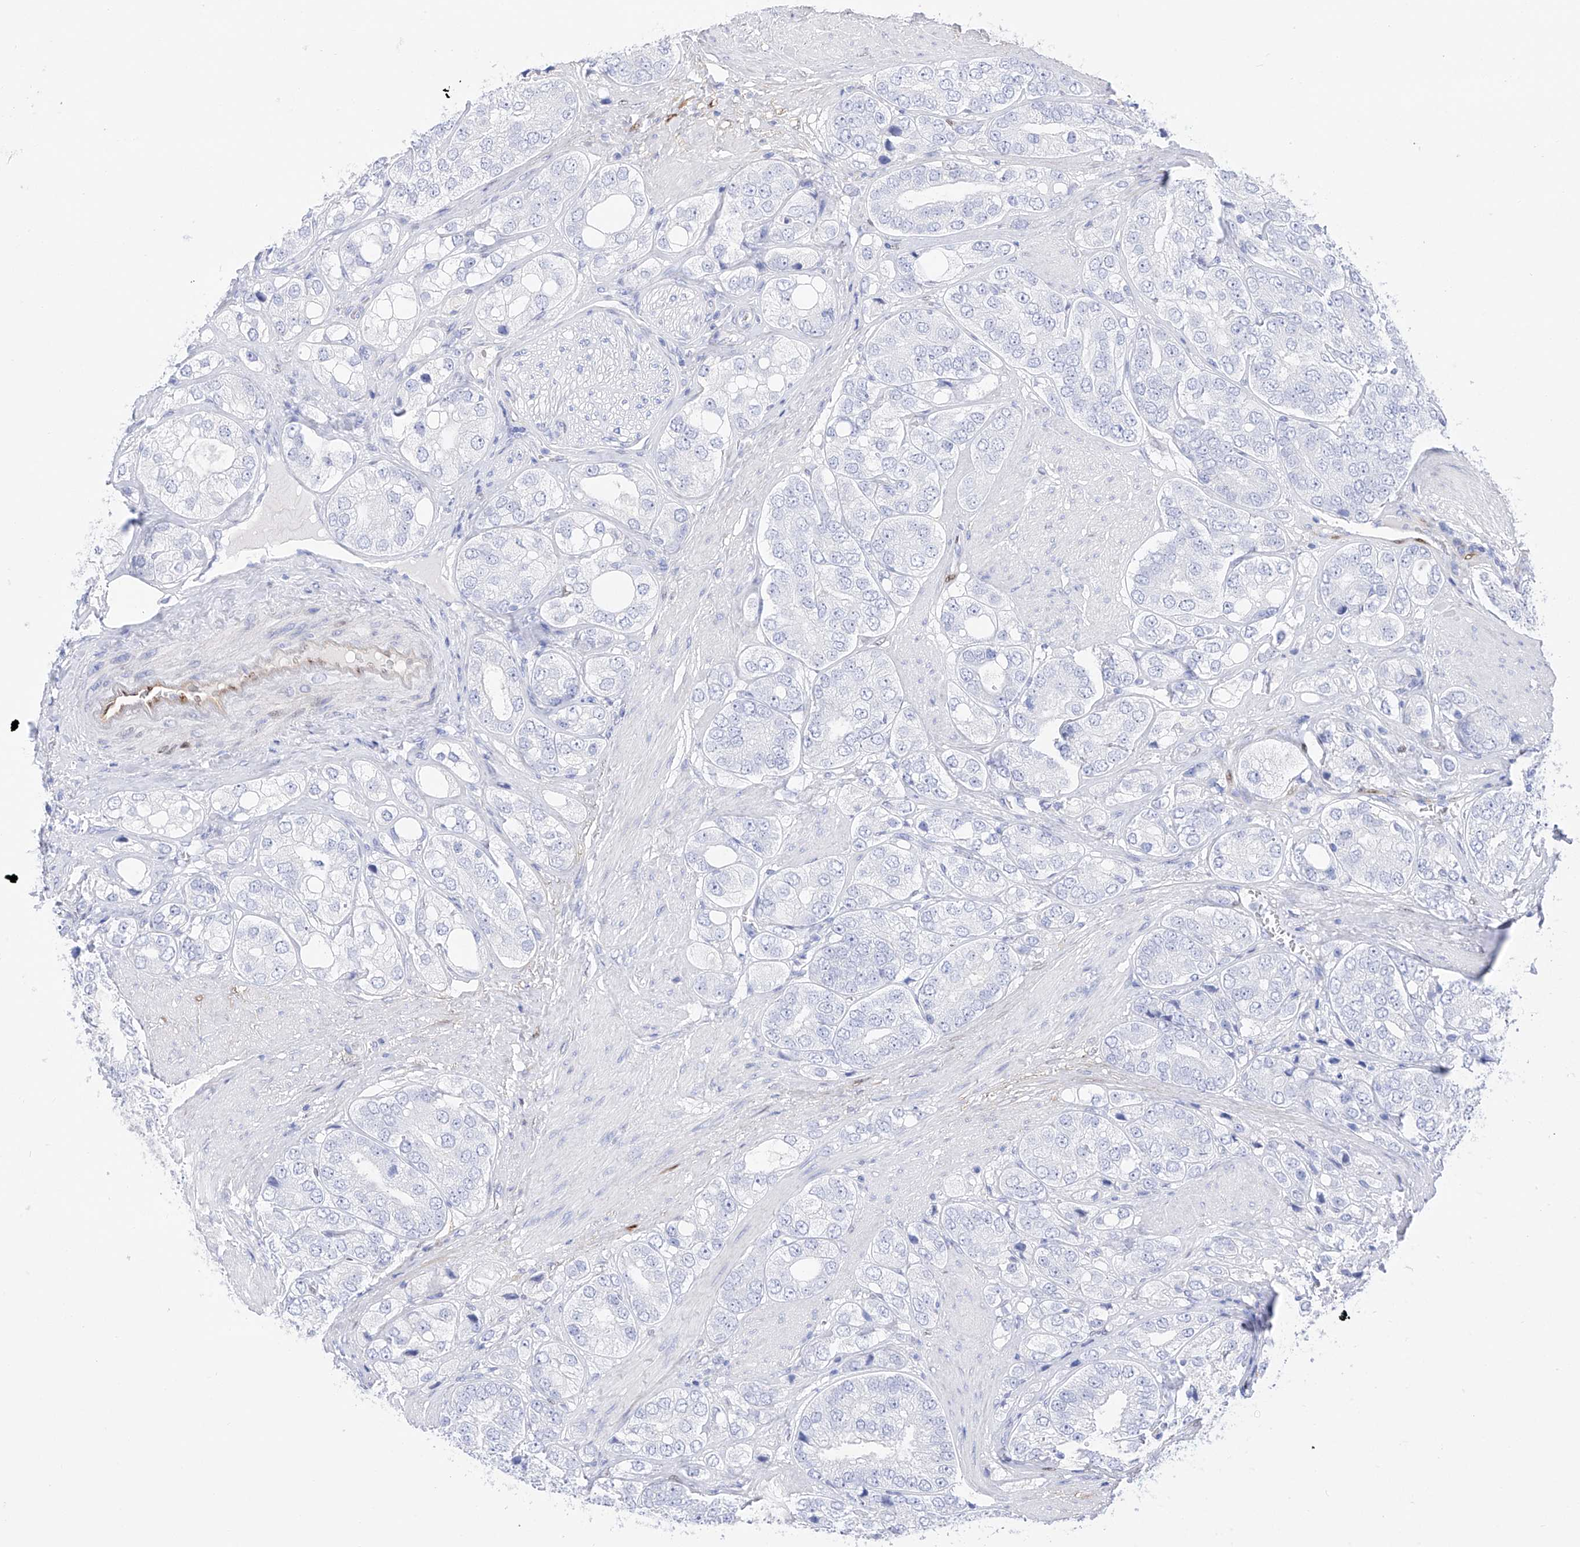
{"staining": {"intensity": "negative", "quantity": "none", "location": "none"}, "tissue": "prostate cancer", "cell_type": "Tumor cells", "image_type": "cancer", "snomed": [{"axis": "morphology", "description": "Adenocarcinoma, High grade"}, {"axis": "topography", "description": "Prostate"}], "caption": "Immunohistochemistry (IHC) histopathology image of neoplastic tissue: prostate cancer stained with DAB (3,3'-diaminobenzidine) shows no significant protein staining in tumor cells.", "gene": "TRPC7", "patient": {"sex": "male", "age": 50}}